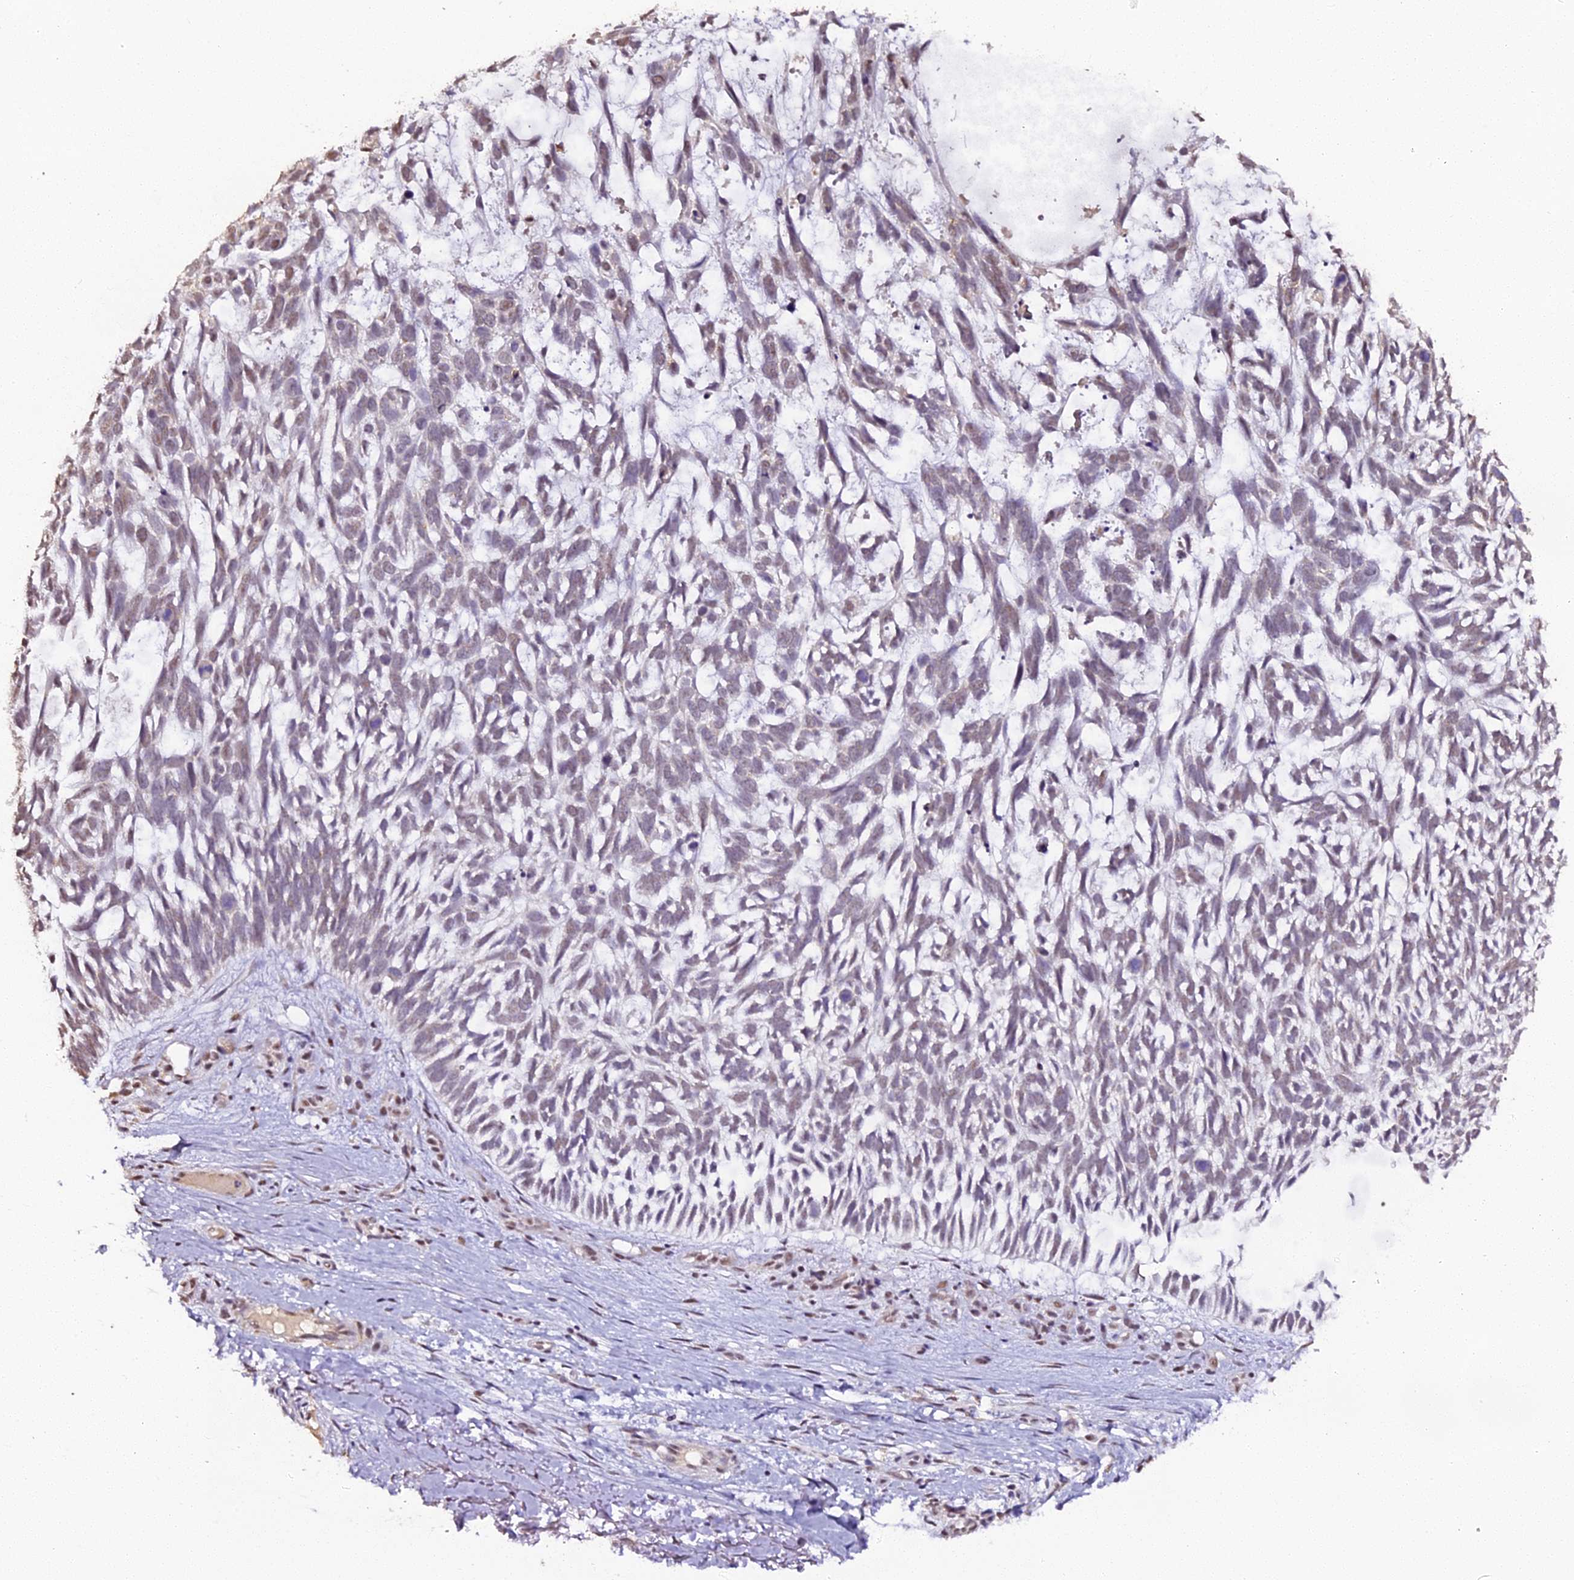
{"staining": {"intensity": "weak", "quantity": "<25%", "location": "nuclear"}, "tissue": "skin cancer", "cell_type": "Tumor cells", "image_type": "cancer", "snomed": [{"axis": "morphology", "description": "Basal cell carcinoma"}, {"axis": "topography", "description": "Skin"}], "caption": "Basal cell carcinoma (skin) stained for a protein using immunohistochemistry demonstrates no positivity tumor cells.", "gene": "NCBP1", "patient": {"sex": "male", "age": 88}}